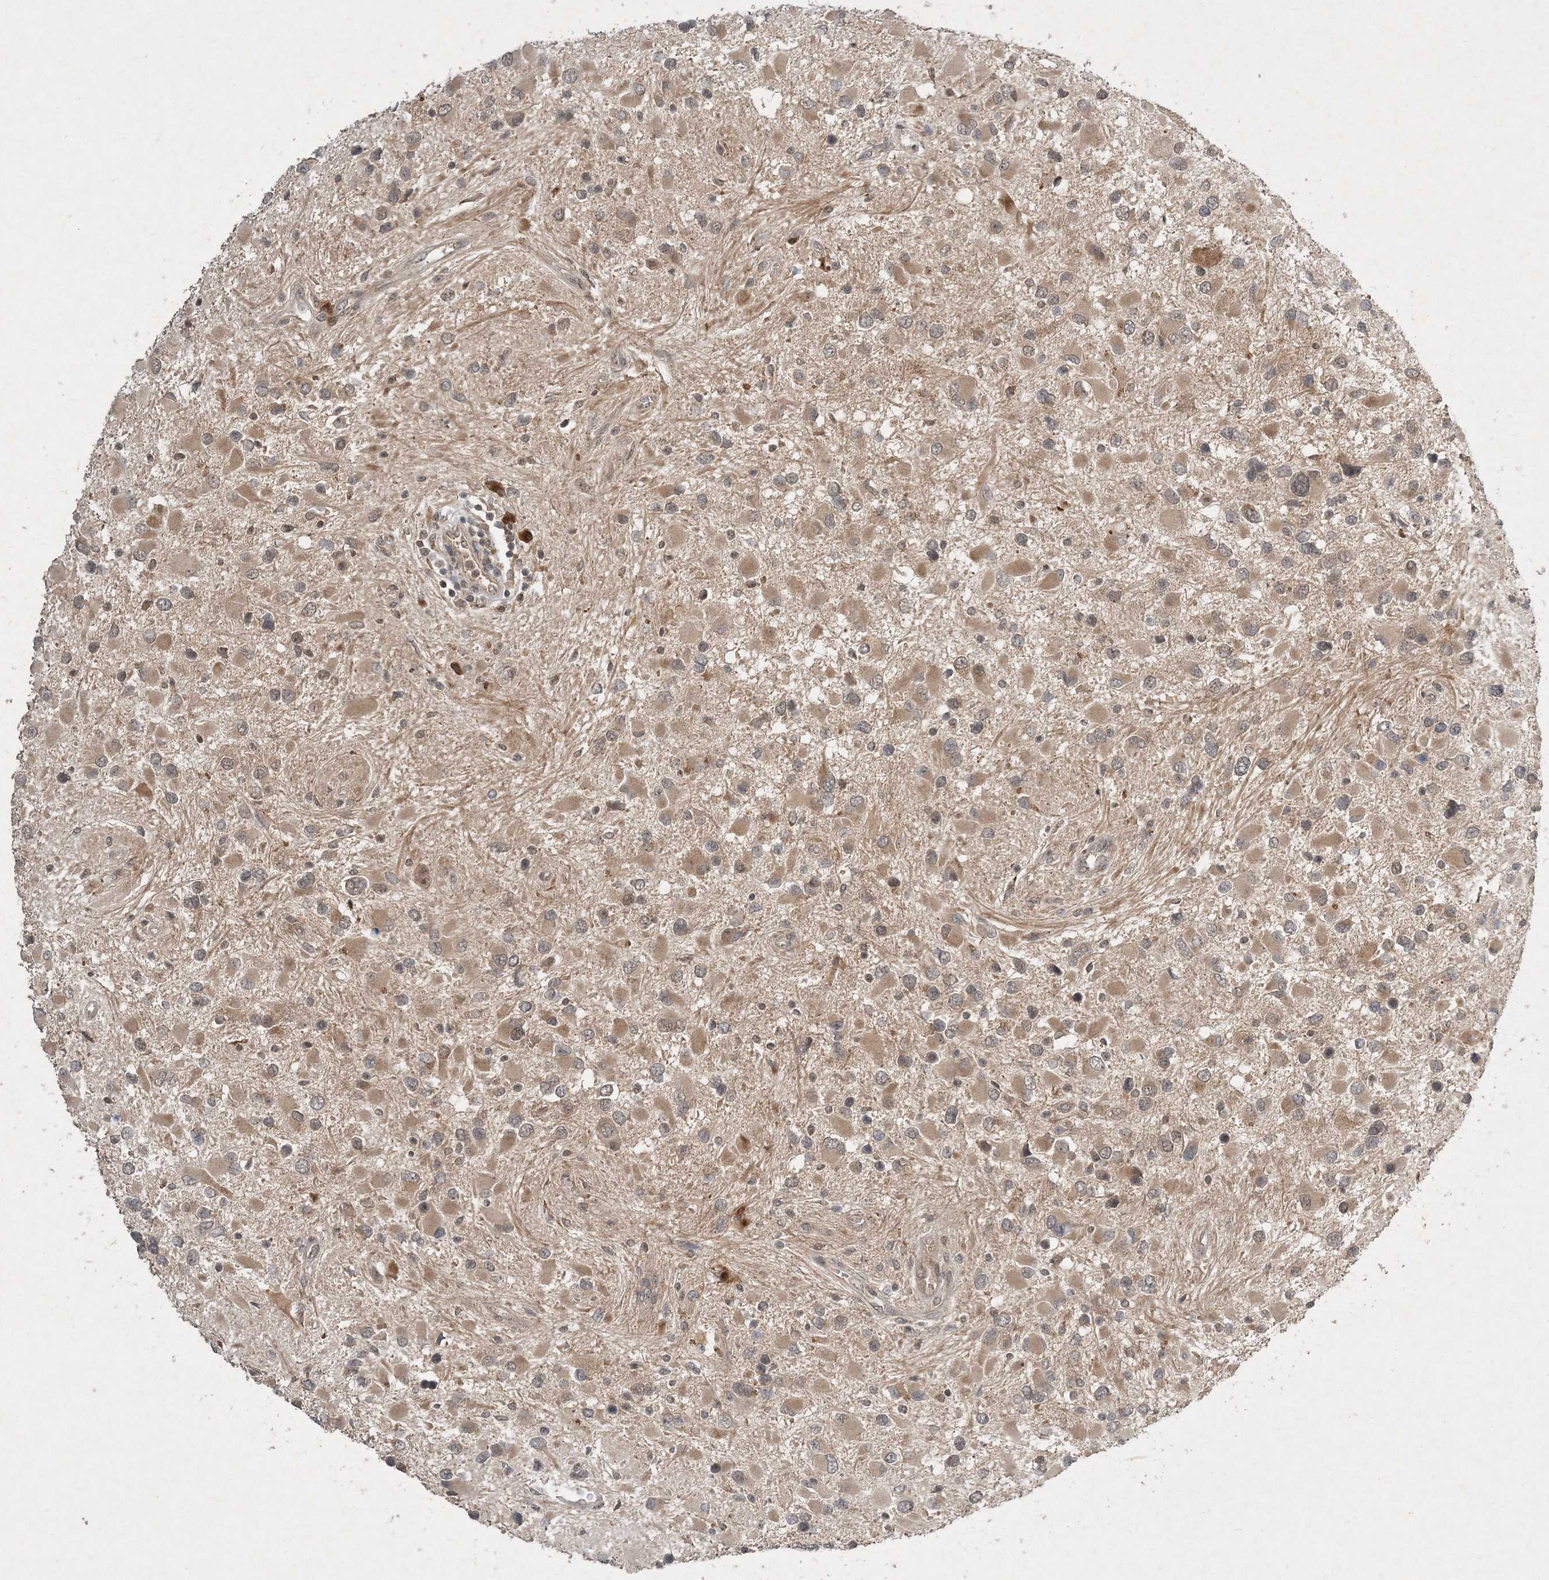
{"staining": {"intensity": "weak", "quantity": ">75%", "location": "cytoplasmic/membranous"}, "tissue": "glioma", "cell_type": "Tumor cells", "image_type": "cancer", "snomed": [{"axis": "morphology", "description": "Glioma, malignant, High grade"}, {"axis": "topography", "description": "Brain"}], "caption": "Protein staining shows weak cytoplasmic/membranous staining in approximately >75% of tumor cells in glioma. (brown staining indicates protein expression, while blue staining denotes nuclei).", "gene": "UBR3", "patient": {"sex": "male", "age": 53}}